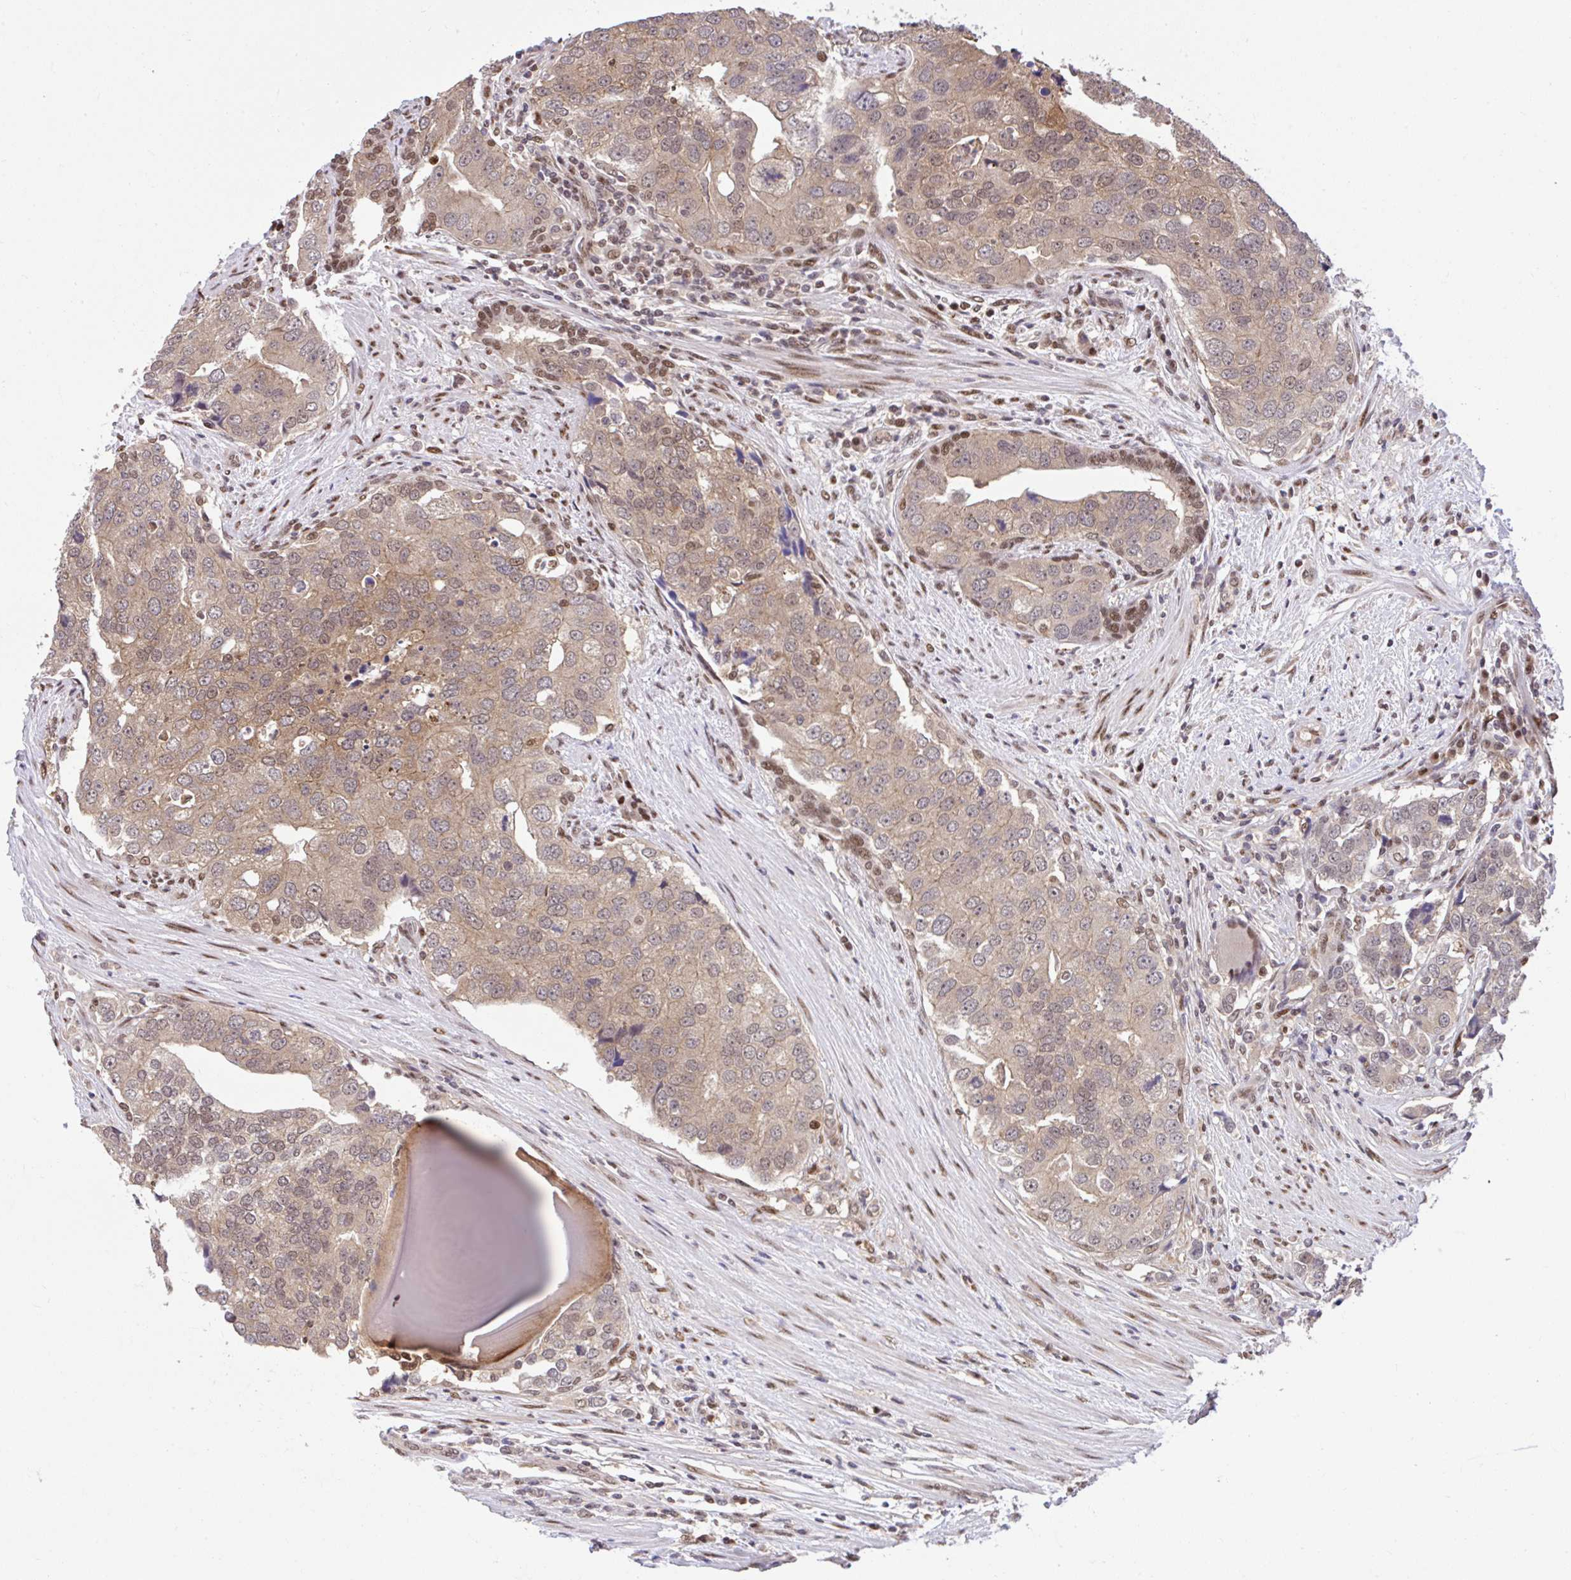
{"staining": {"intensity": "weak", "quantity": ">75%", "location": "cytoplasmic/membranous,nuclear"}, "tissue": "prostate cancer", "cell_type": "Tumor cells", "image_type": "cancer", "snomed": [{"axis": "morphology", "description": "Adenocarcinoma, High grade"}, {"axis": "topography", "description": "Prostate"}], "caption": "IHC (DAB (3,3'-diaminobenzidine)) staining of human prostate adenocarcinoma (high-grade) exhibits weak cytoplasmic/membranous and nuclear protein positivity in approximately >75% of tumor cells.", "gene": "GLIS3", "patient": {"sex": "male", "age": 68}}